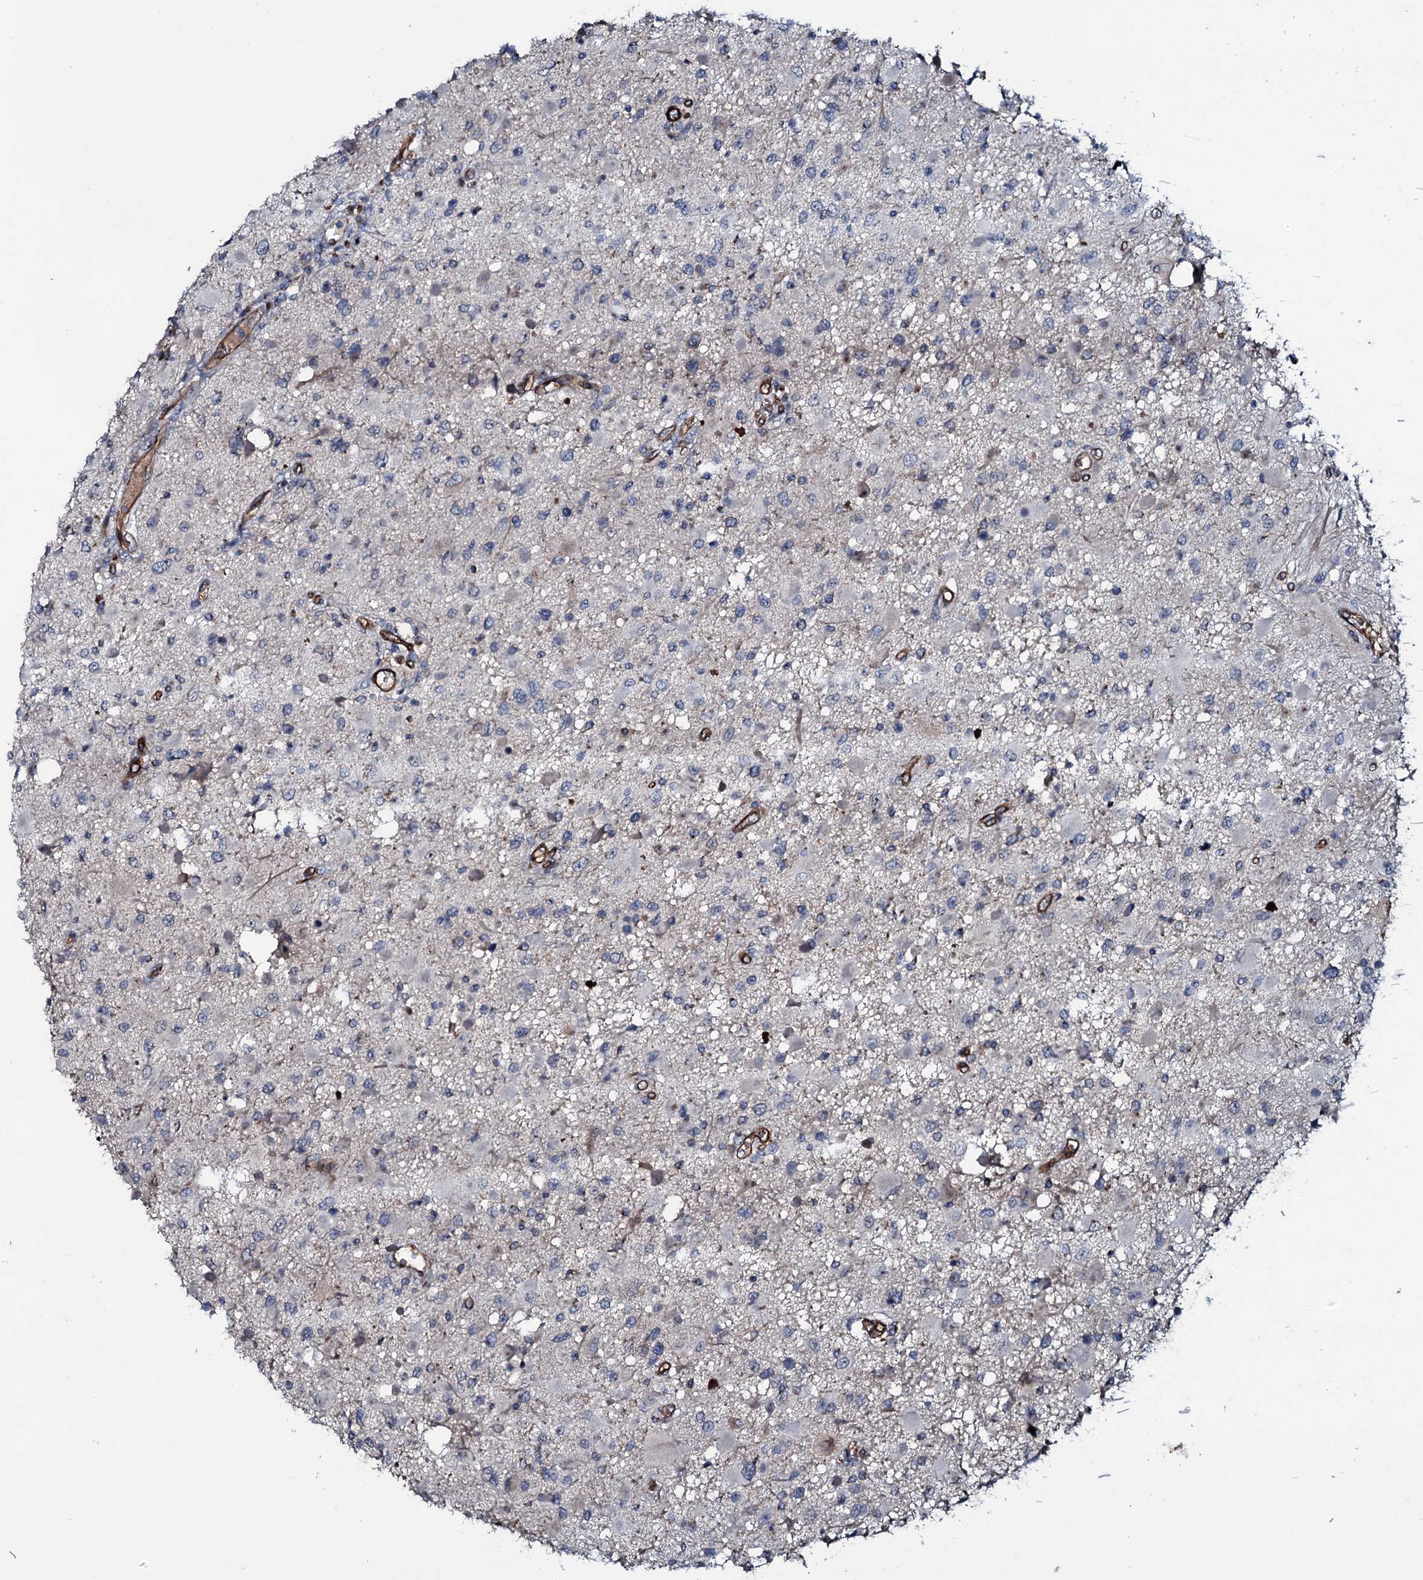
{"staining": {"intensity": "negative", "quantity": "none", "location": "none"}, "tissue": "glioma", "cell_type": "Tumor cells", "image_type": "cancer", "snomed": [{"axis": "morphology", "description": "Glioma, malignant, High grade"}, {"axis": "topography", "description": "Brain"}], "caption": "Immunohistochemistry micrograph of glioma stained for a protein (brown), which shows no positivity in tumor cells.", "gene": "CLEC14A", "patient": {"sex": "male", "age": 53}}